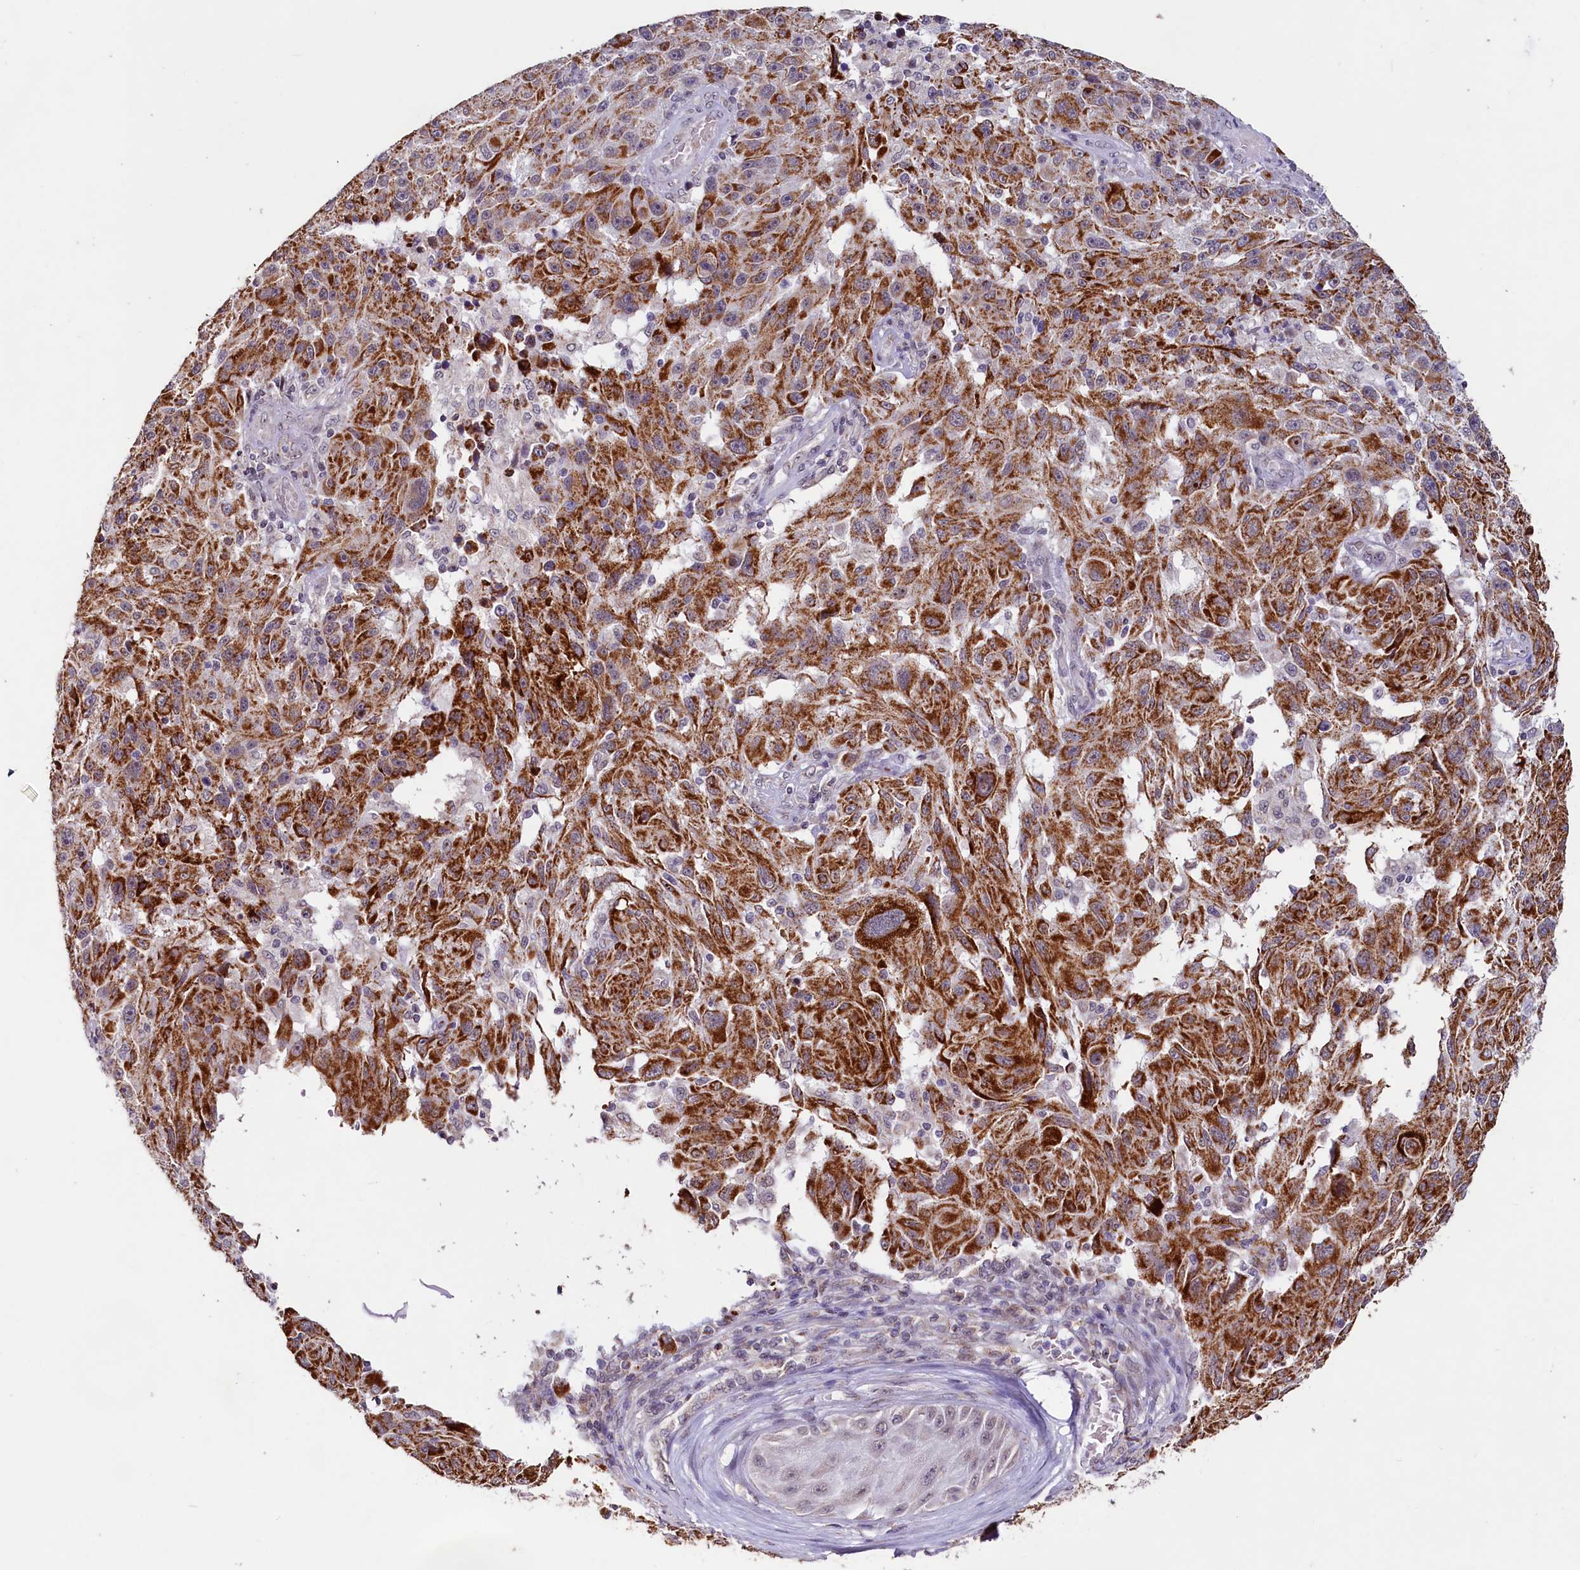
{"staining": {"intensity": "strong", "quantity": ">75%", "location": "cytoplasmic/membranous"}, "tissue": "melanoma", "cell_type": "Tumor cells", "image_type": "cancer", "snomed": [{"axis": "morphology", "description": "Malignant melanoma, NOS"}, {"axis": "topography", "description": "Skin"}], "caption": "Immunohistochemistry (IHC) (DAB) staining of human malignant melanoma shows strong cytoplasmic/membranous protein staining in about >75% of tumor cells.", "gene": "PDE6D", "patient": {"sex": "male", "age": 53}}